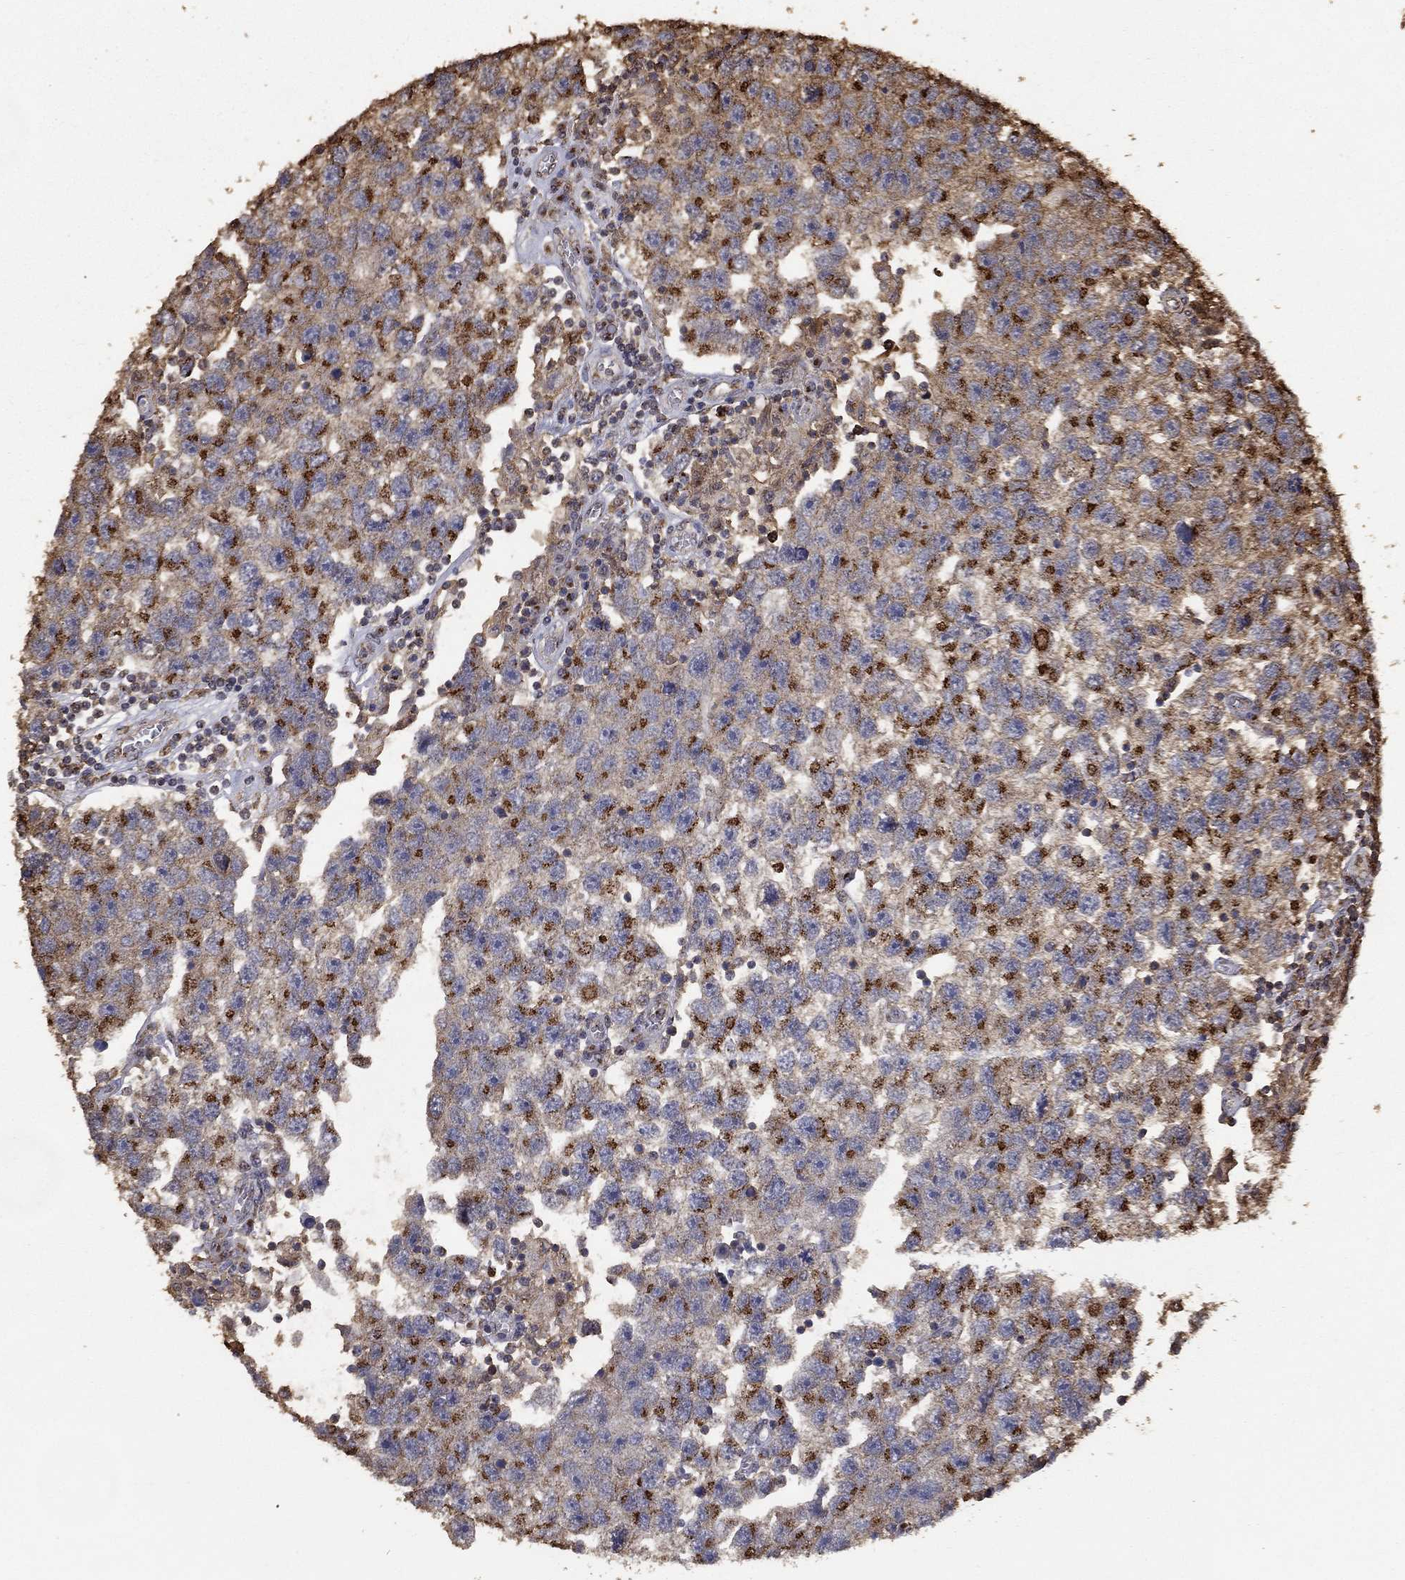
{"staining": {"intensity": "strong", "quantity": ">75%", "location": "cytoplasmic/membranous"}, "tissue": "testis cancer", "cell_type": "Tumor cells", "image_type": "cancer", "snomed": [{"axis": "morphology", "description": "Seminoma, NOS"}, {"axis": "topography", "description": "Testis"}], "caption": "DAB (3,3'-diaminobenzidine) immunohistochemical staining of human seminoma (testis) demonstrates strong cytoplasmic/membranous protein staining in about >75% of tumor cells.", "gene": "GPR183", "patient": {"sex": "male", "age": 26}}